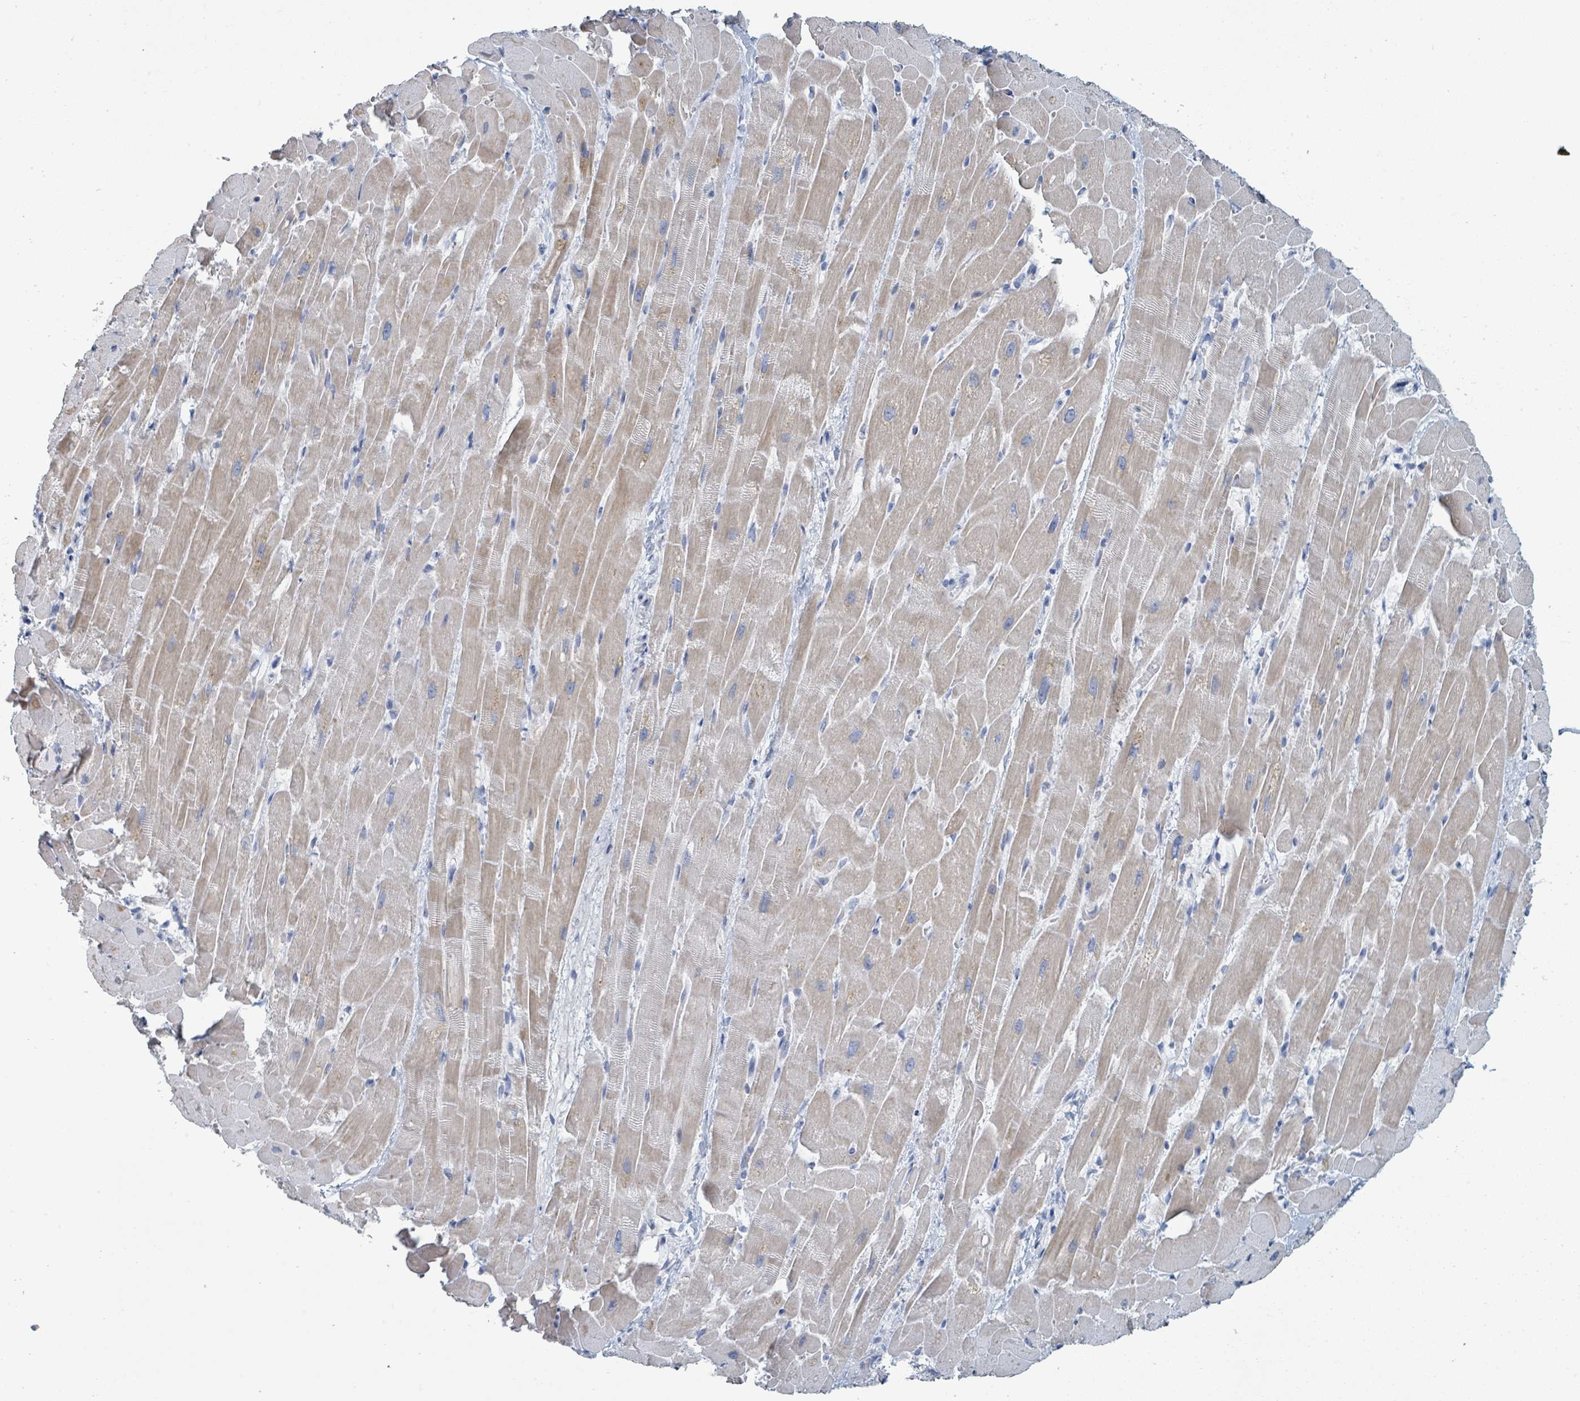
{"staining": {"intensity": "weak", "quantity": "25%-75%", "location": "cytoplasmic/membranous"}, "tissue": "heart muscle", "cell_type": "Cardiomyocytes", "image_type": "normal", "snomed": [{"axis": "morphology", "description": "Normal tissue, NOS"}, {"axis": "topography", "description": "Heart"}], "caption": "Immunohistochemistry of benign heart muscle exhibits low levels of weak cytoplasmic/membranous positivity in approximately 25%-75% of cardiomyocytes.", "gene": "RAB33B", "patient": {"sex": "male", "age": 37}}